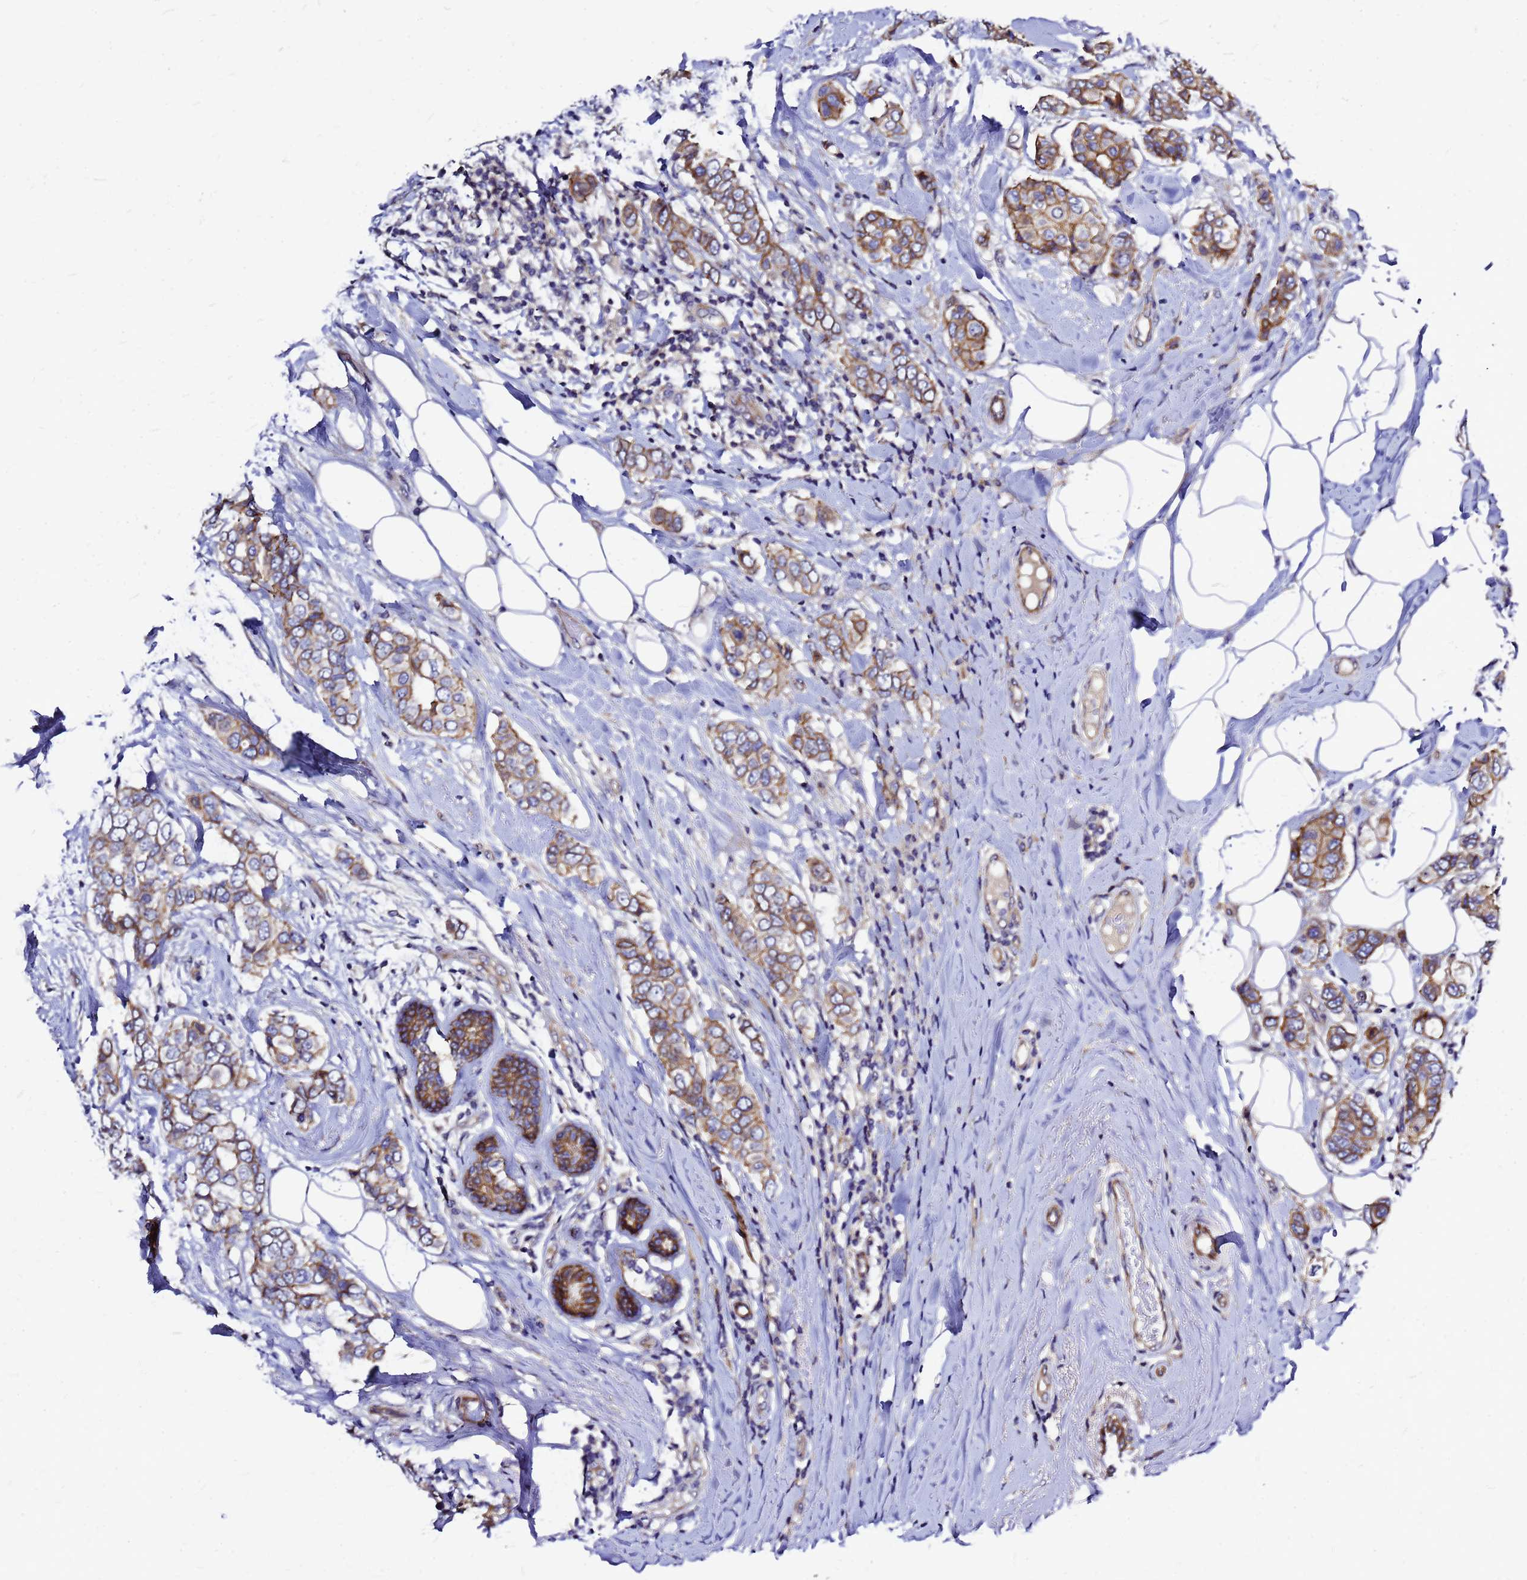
{"staining": {"intensity": "moderate", "quantity": ">75%", "location": "cytoplasmic/membranous"}, "tissue": "breast cancer", "cell_type": "Tumor cells", "image_type": "cancer", "snomed": [{"axis": "morphology", "description": "Lobular carcinoma"}, {"axis": "topography", "description": "Breast"}], "caption": "A brown stain shows moderate cytoplasmic/membranous expression of a protein in human breast cancer tumor cells. (DAB (3,3'-diaminobenzidine) IHC, brown staining for protein, blue staining for nuclei).", "gene": "FBXW5", "patient": {"sex": "female", "age": 51}}